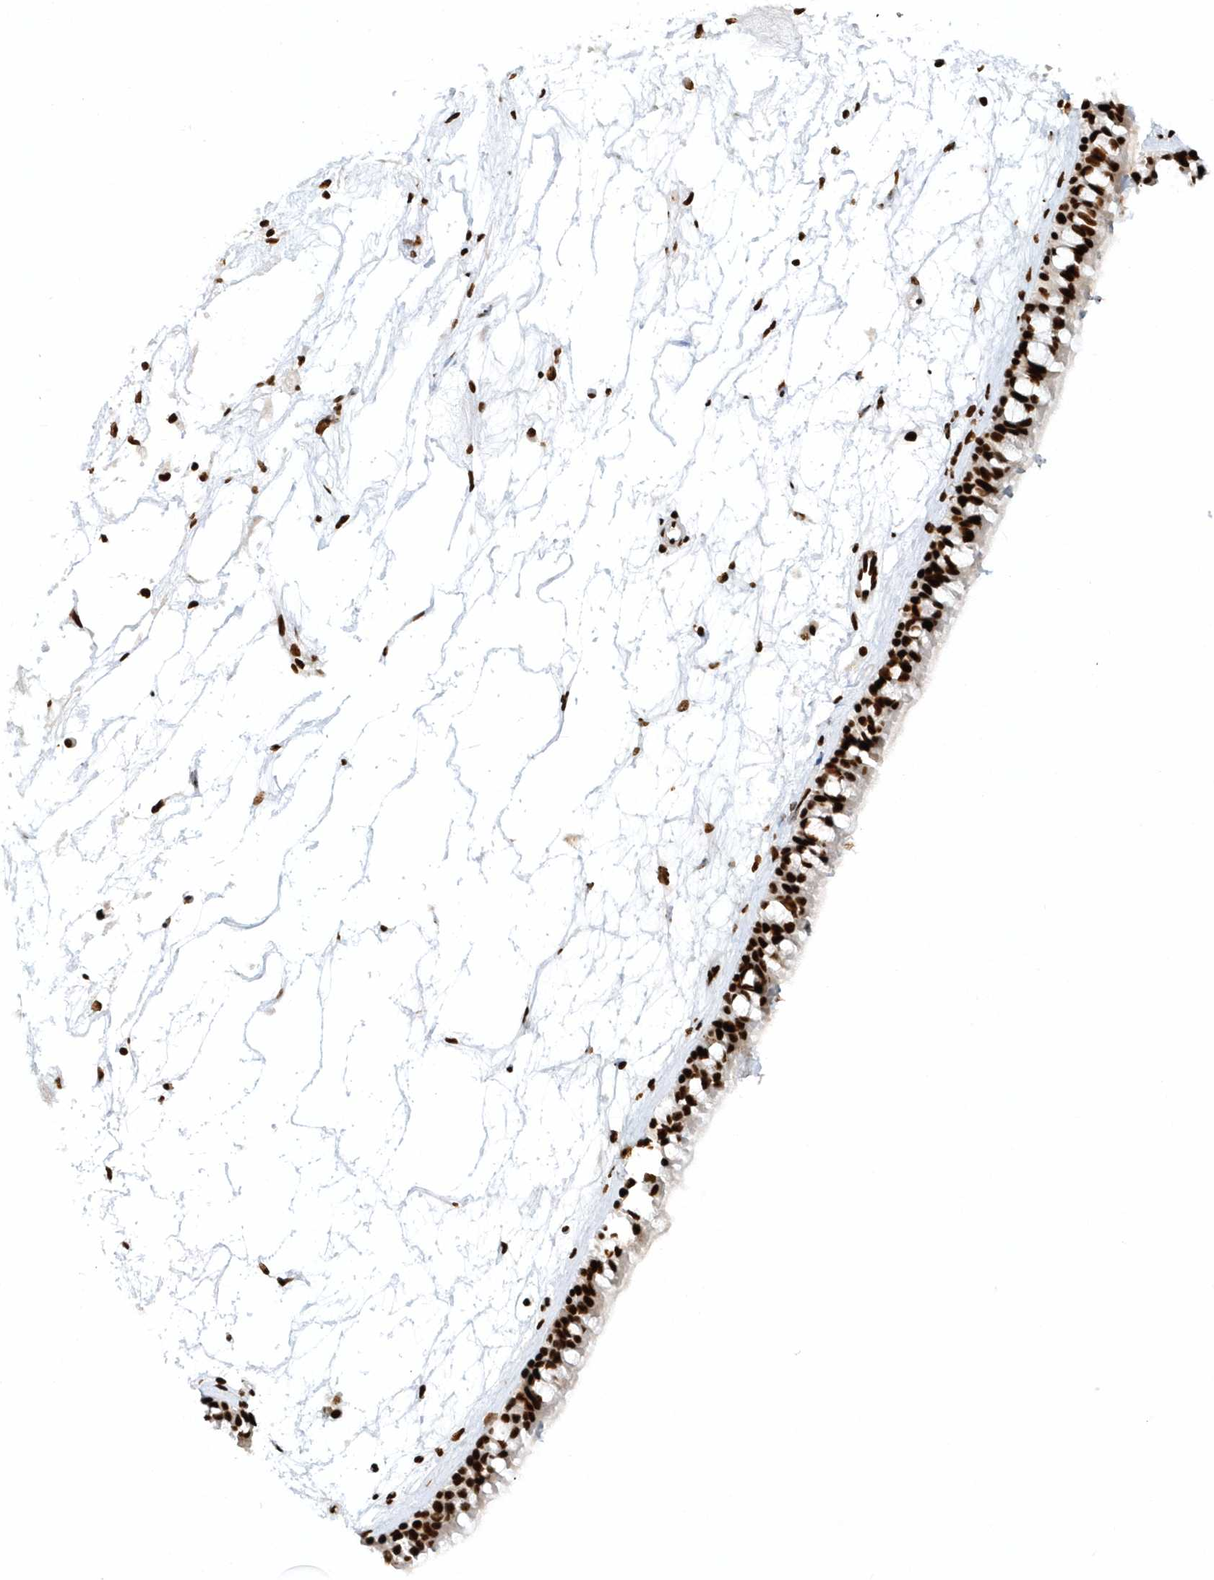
{"staining": {"intensity": "strong", "quantity": ">75%", "location": "nuclear"}, "tissue": "nasopharynx", "cell_type": "Respiratory epithelial cells", "image_type": "normal", "snomed": [{"axis": "morphology", "description": "Normal tissue, NOS"}, {"axis": "topography", "description": "Nasopharynx"}], "caption": "The histopathology image exhibits immunohistochemical staining of normal nasopharynx. There is strong nuclear positivity is identified in approximately >75% of respiratory epithelial cells.", "gene": "SUMO2", "patient": {"sex": "male", "age": 64}}